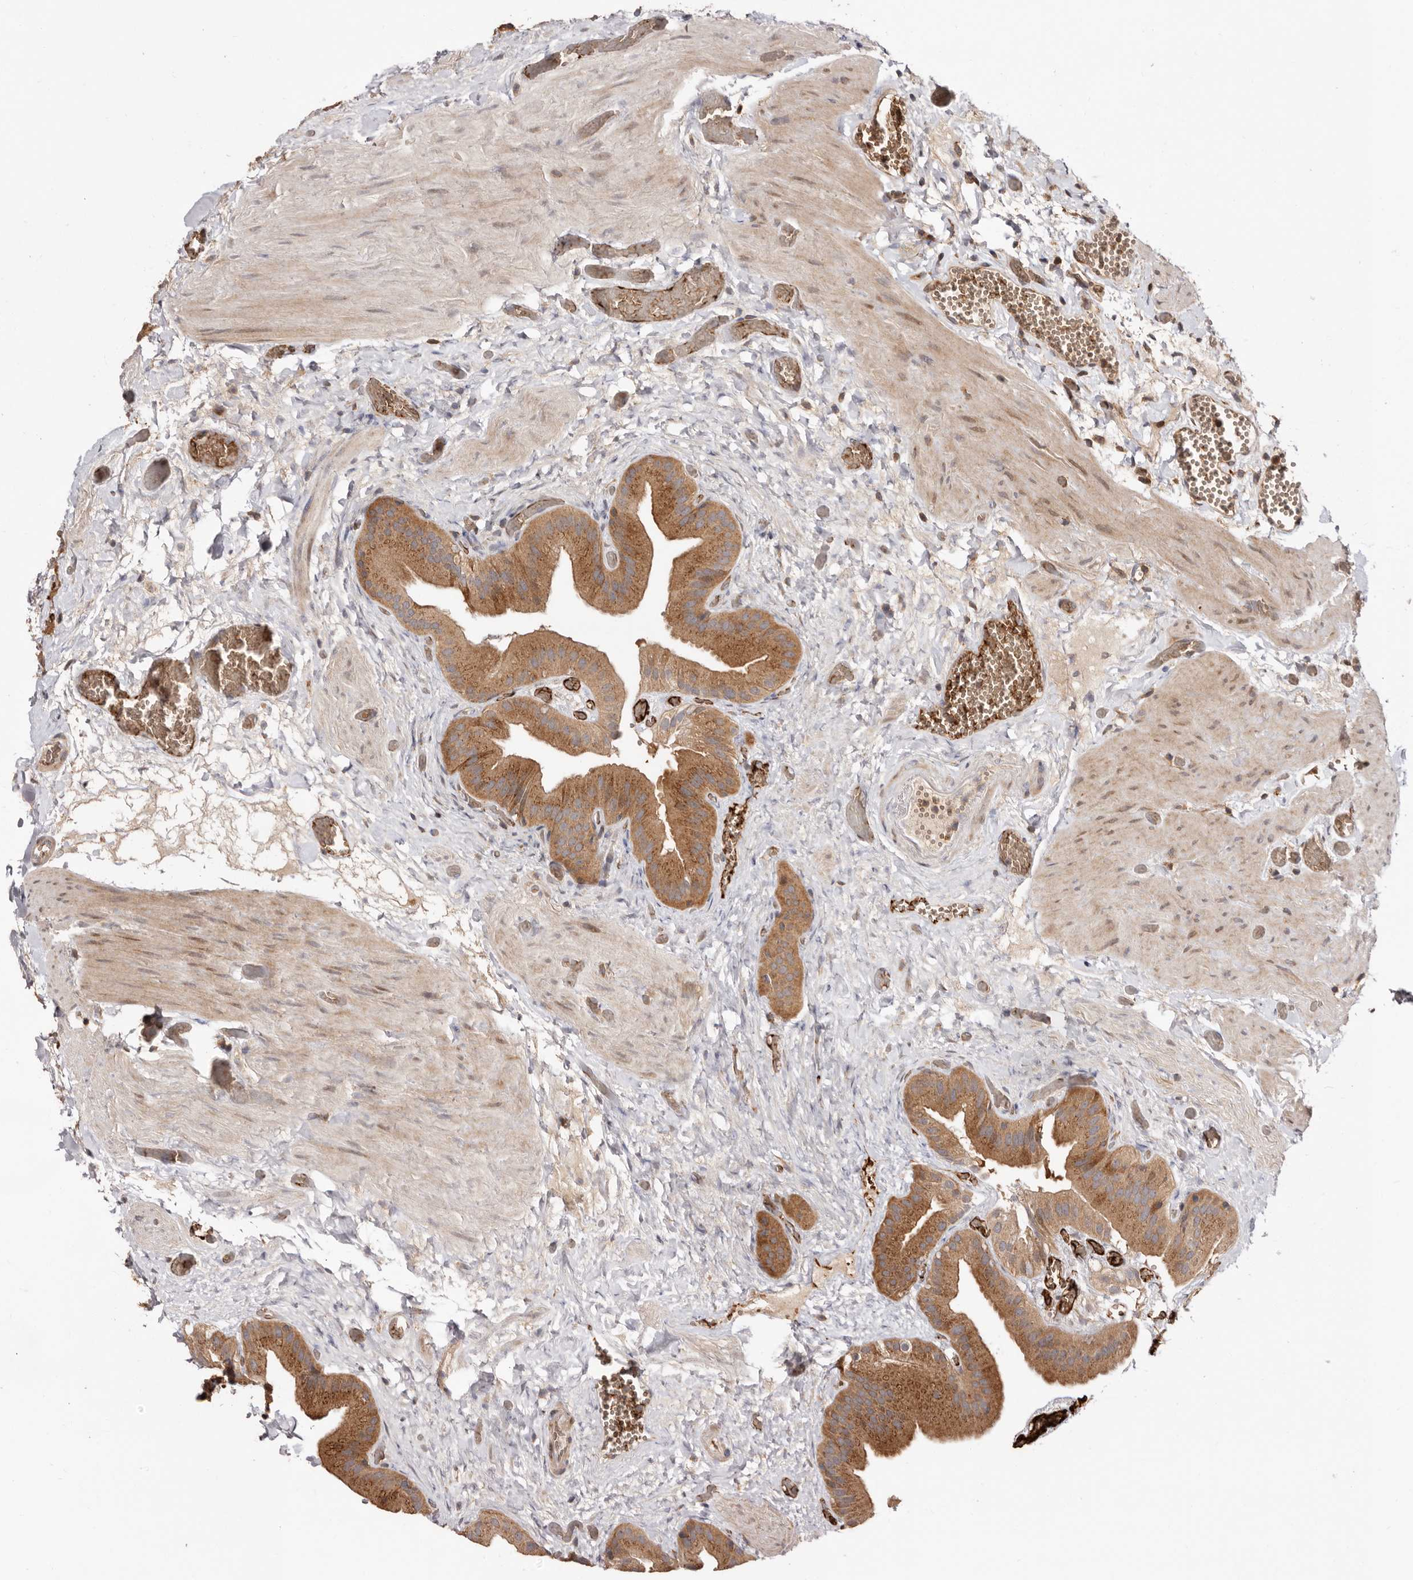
{"staining": {"intensity": "strong", "quantity": ">75%", "location": "cytoplasmic/membranous"}, "tissue": "gallbladder", "cell_type": "Glandular cells", "image_type": "normal", "snomed": [{"axis": "morphology", "description": "Normal tissue, NOS"}, {"axis": "topography", "description": "Gallbladder"}], "caption": "Immunohistochemical staining of benign human gallbladder reveals >75% levels of strong cytoplasmic/membranous protein staining in approximately >75% of glandular cells. The protein of interest is shown in brown color, while the nuclei are stained blue.", "gene": "GPR27", "patient": {"sex": "female", "age": 64}}